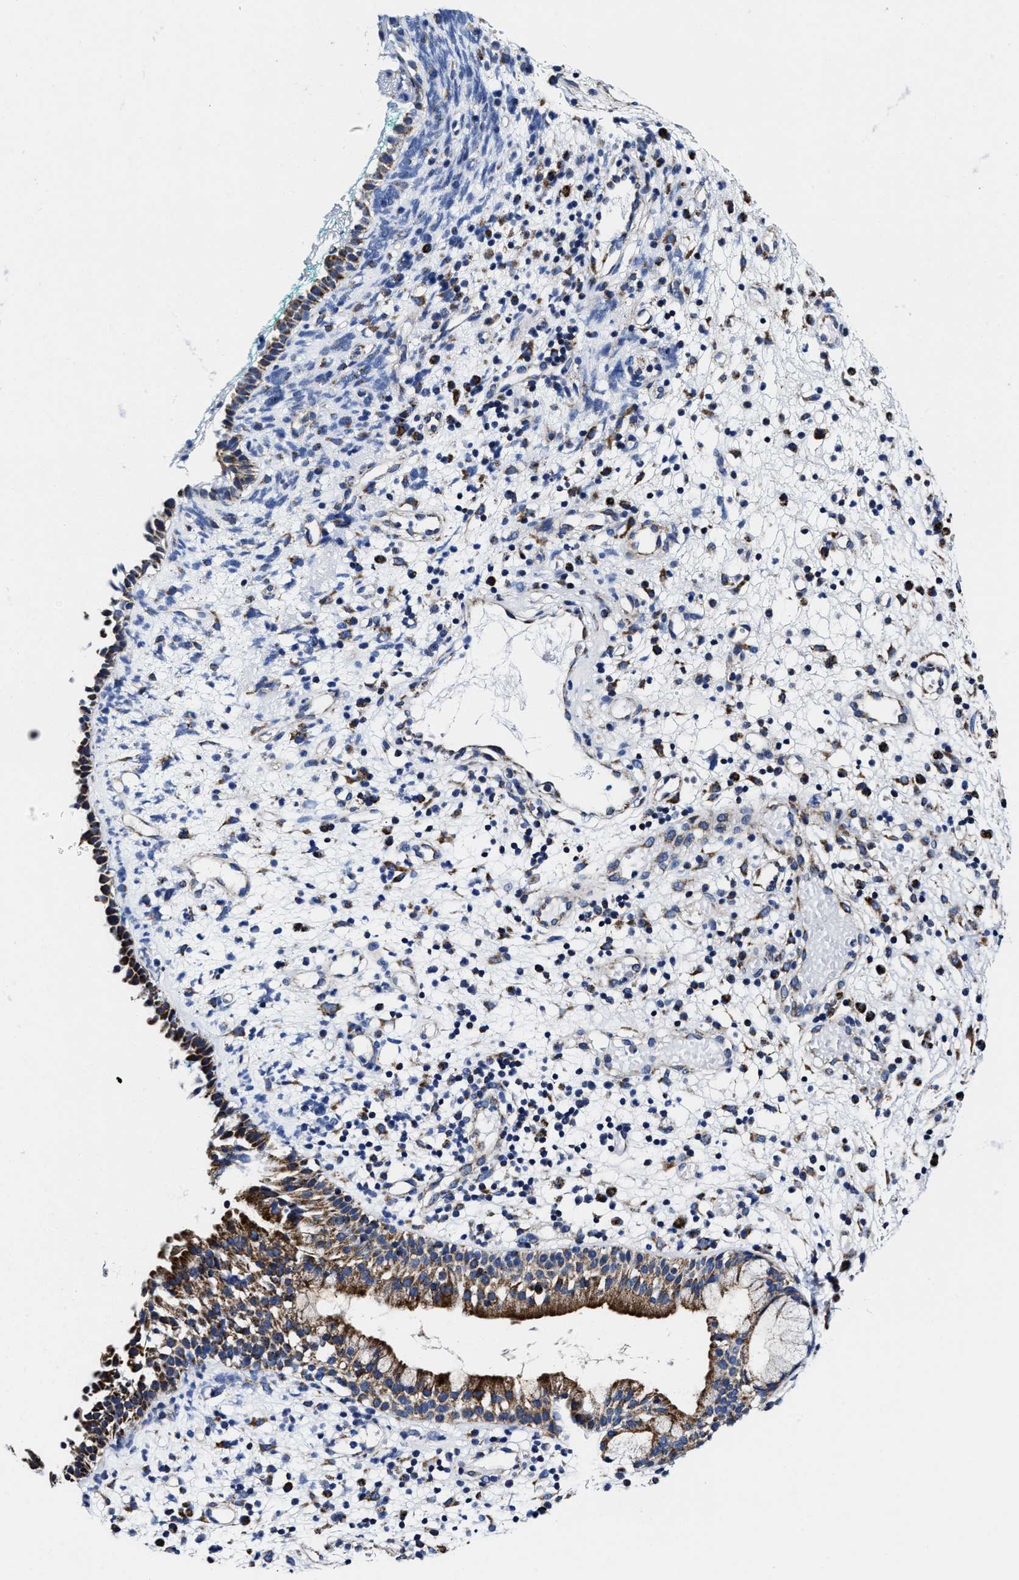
{"staining": {"intensity": "strong", "quantity": "25%-75%", "location": "cytoplasmic/membranous"}, "tissue": "nasopharynx", "cell_type": "Respiratory epithelial cells", "image_type": "normal", "snomed": [{"axis": "morphology", "description": "Normal tissue, NOS"}, {"axis": "morphology", "description": "Basal cell carcinoma"}, {"axis": "topography", "description": "Cartilage tissue"}, {"axis": "topography", "description": "Nasopharynx"}, {"axis": "topography", "description": "Oral tissue"}], "caption": "IHC histopathology image of unremarkable nasopharynx stained for a protein (brown), which reveals high levels of strong cytoplasmic/membranous staining in approximately 25%-75% of respiratory epithelial cells.", "gene": "HINT2", "patient": {"sex": "female", "age": 77}}